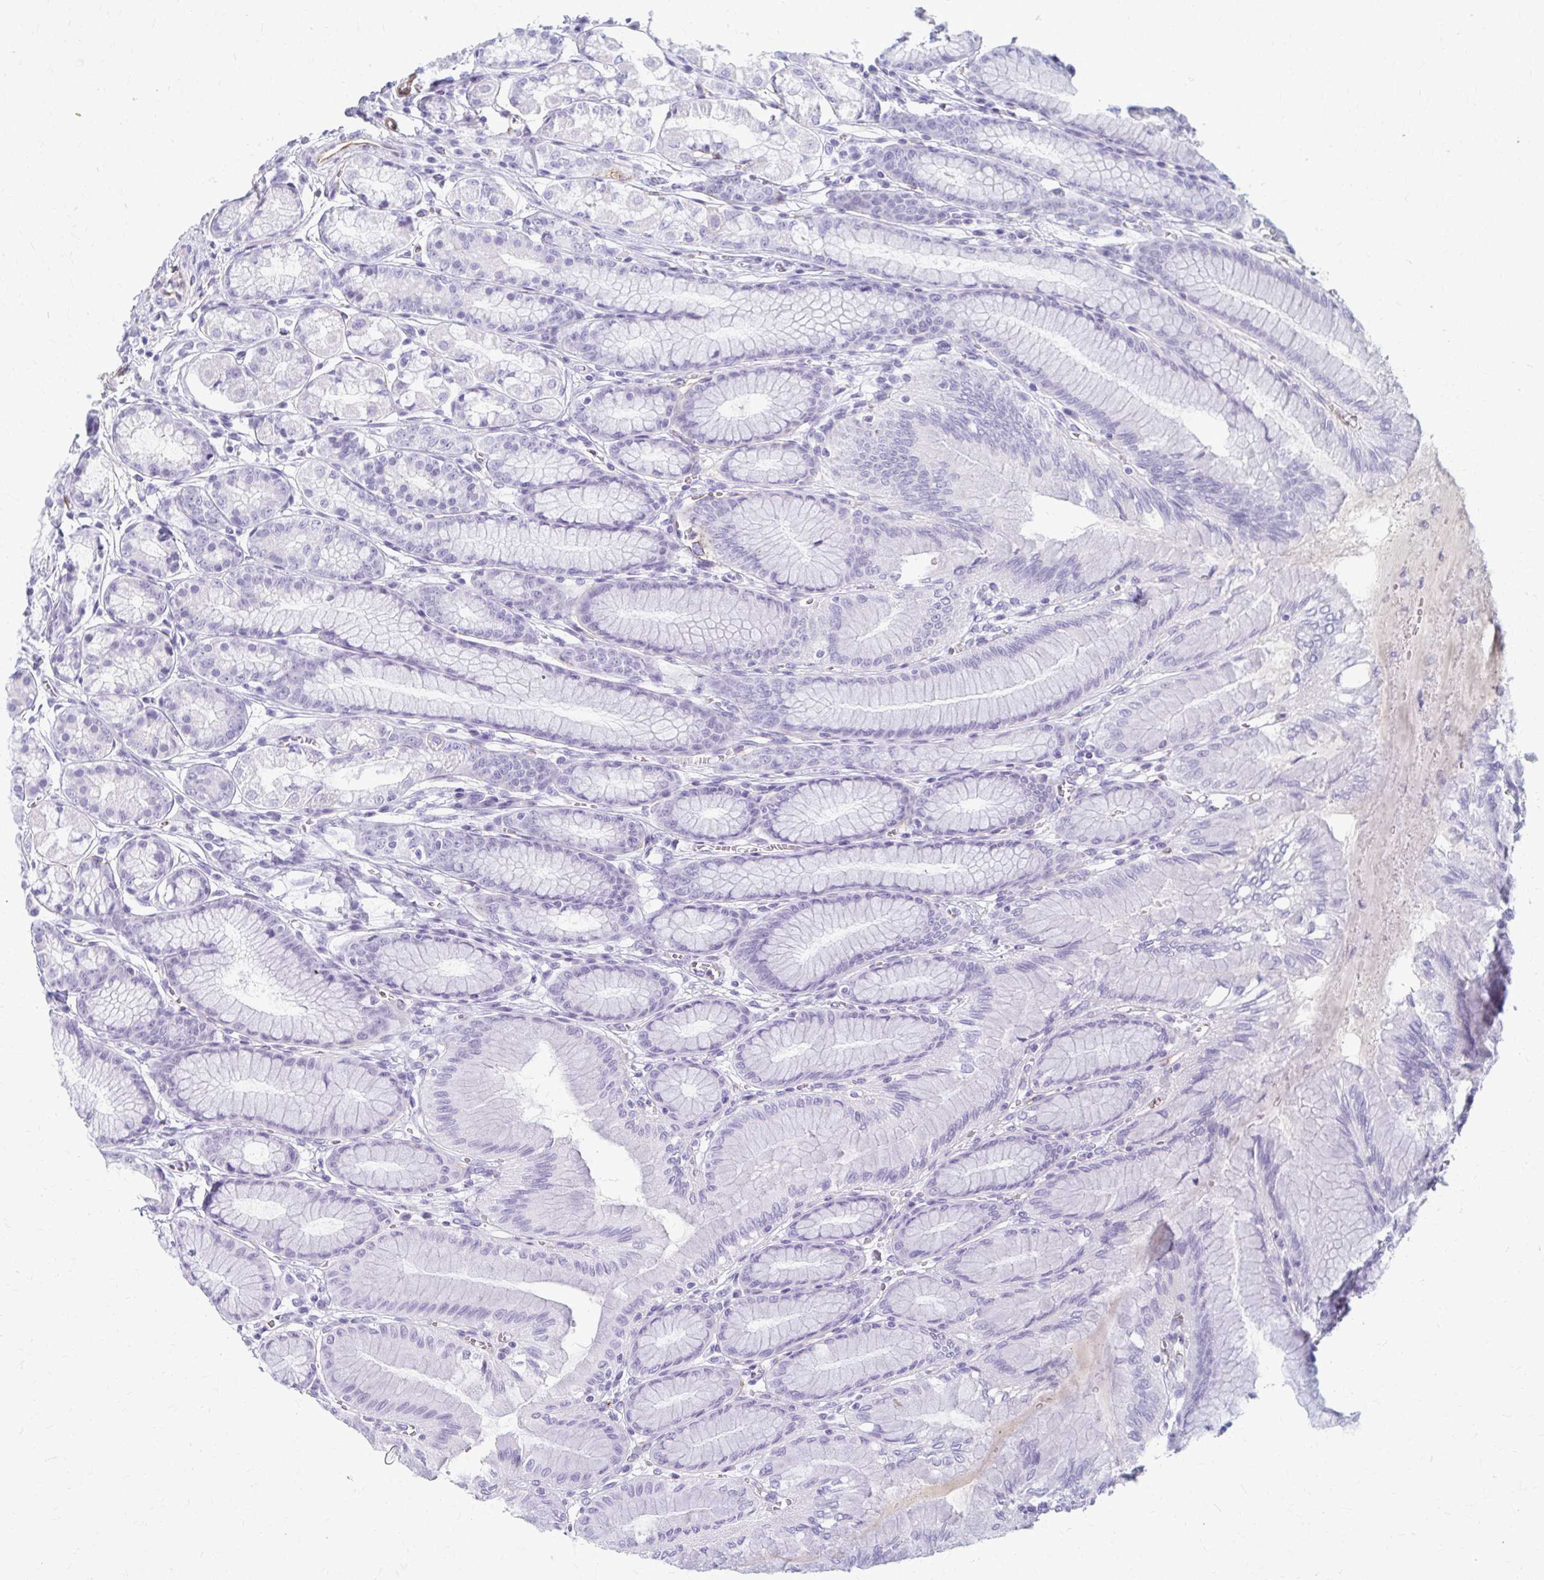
{"staining": {"intensity": "negative", "quantity": "none", "location": "none"}, "tissue": "stomach", "cell_type": "Glandular cells", "image_type": "normal", "snomed": [{"axis": "morphology", "description": "Normal tissue, NOS"}, {"axis": "topography", "description": "Stomach"}, {"axis": "topography", "description": "Stomach, lower"}], "caption": "Stomach was stained to show a protein in brown. There is no significant staining in glandular cells. (Immunohistochemistry (ihc), brightfield microscopy, high magnification).", "gene": "ADIPOQ", "patient": {"sex": "male", "age": 76}}